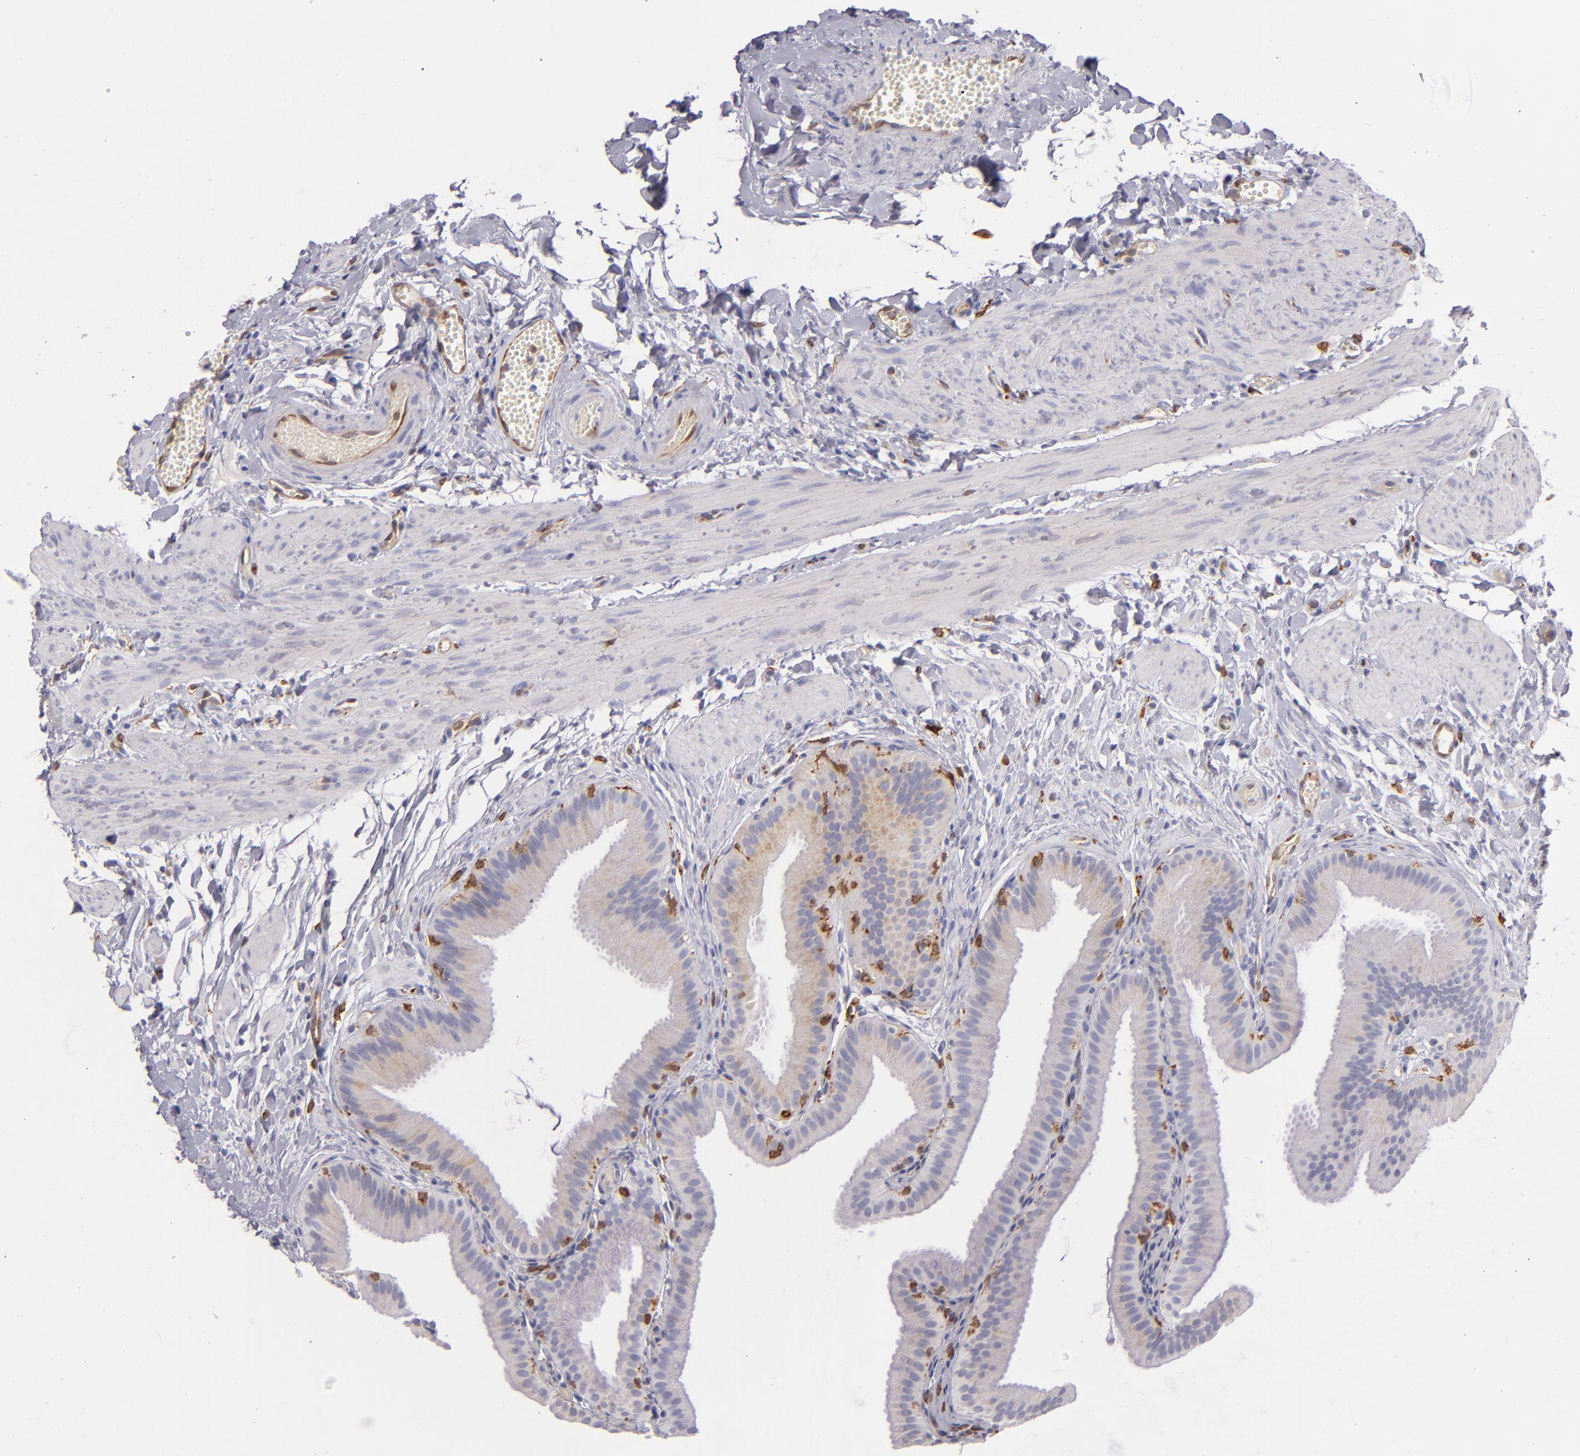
{"staining": {"intensity": "weak", "quantity": "<25%", "location": "cytoplasmic/membranous"}, "tissue": "gallbladder", "cell_type": "Glandular cells", "image_type": "normal", "snomed": [{"axis": "morphology", "description": "Normal tissue, NOS"}, {"axis": "topography", "description": "Gallbladder"}], "caption": "DAB (3,3'-diaminobenzidine) immunohistochemical staining of benign gallbladder shows no significant staining in glandular cells.", "gene": "CD74", "patient": {"sex": "female", "age": 63}}